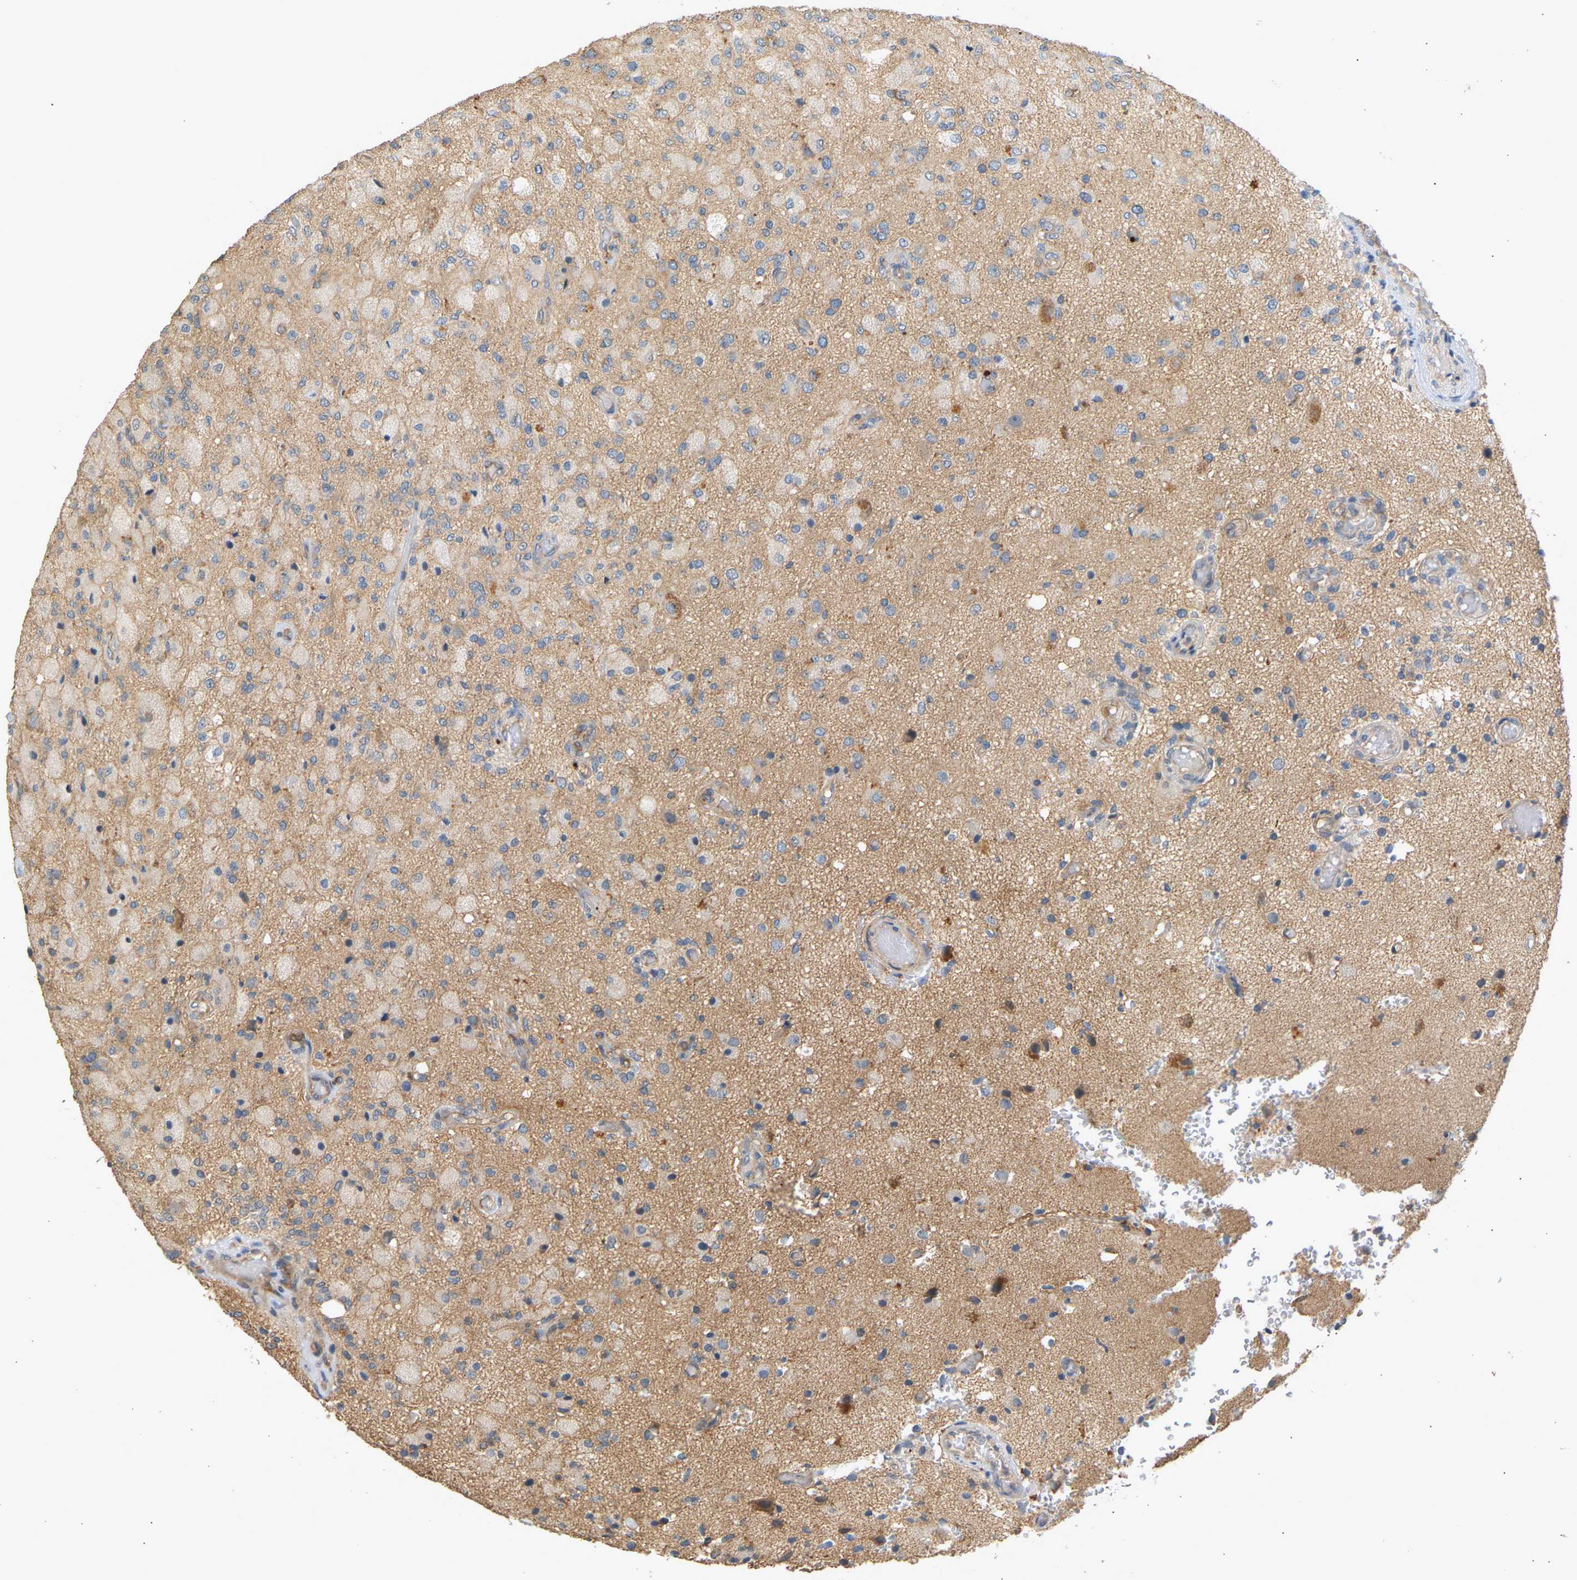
{"staining": {"intensity": "negative", "quantity": "none", "location": "none"}, "tissue": "glioma", "cell_type": "Tumor cells", "image_type": "cancer", "snomed": [{"axis": "morphology", "description": "Normal tissue, NOS"}, {"axis": "morphology", "description": "Glioma, malignant, High grade"}, {"axis": "topography", "description": "Cerebral cortex"}], "caption": "The immunohistochemistry histopathology image has no significant positivity in tumor cells of glioma tissue.", "gene": "RGL1", "patient": {"sex": "male", "age": 77}}